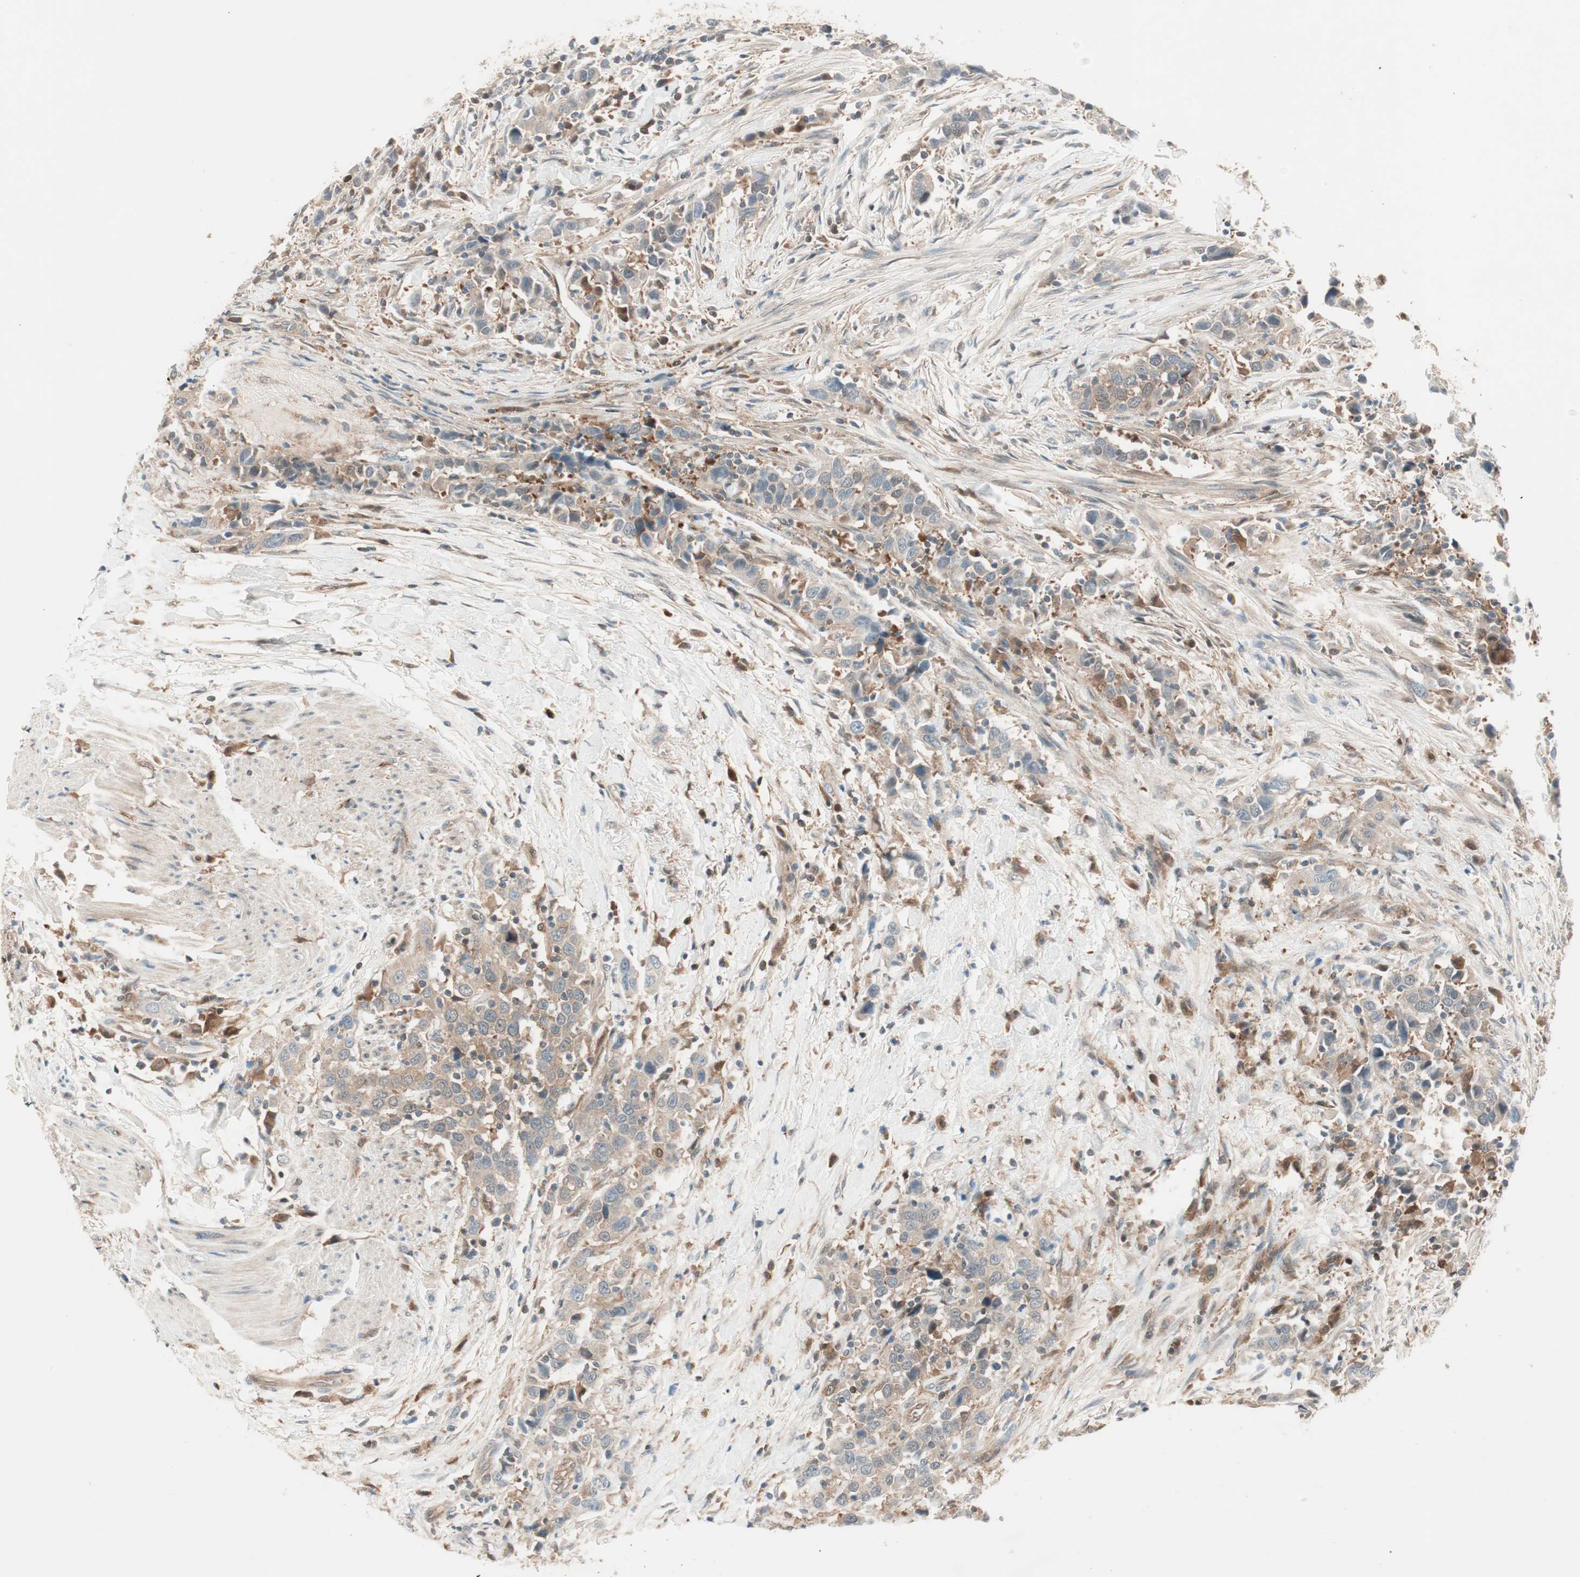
{"staining": {"intensity": "moderate", "quantity": ">75%", "location": "cytoplasmic/membranous"}, "tissue": "urothelial cancer", "cell_type": "Tumor cells", "image_type": "cancer", "snomed": [{"axis": "morphology", "description": "Urothelial carcinoma, High grade"}, {"axis": "topography", "description": "Urinary bladder"}], "caption": "Protein staining exhibits moderate cytoplasmic/membranous expression in approximately >75% of tumor cells in high-grade urothelial carcinoma.", "gene": "GALT", "patient": {"sex": "male", "age": 61}}